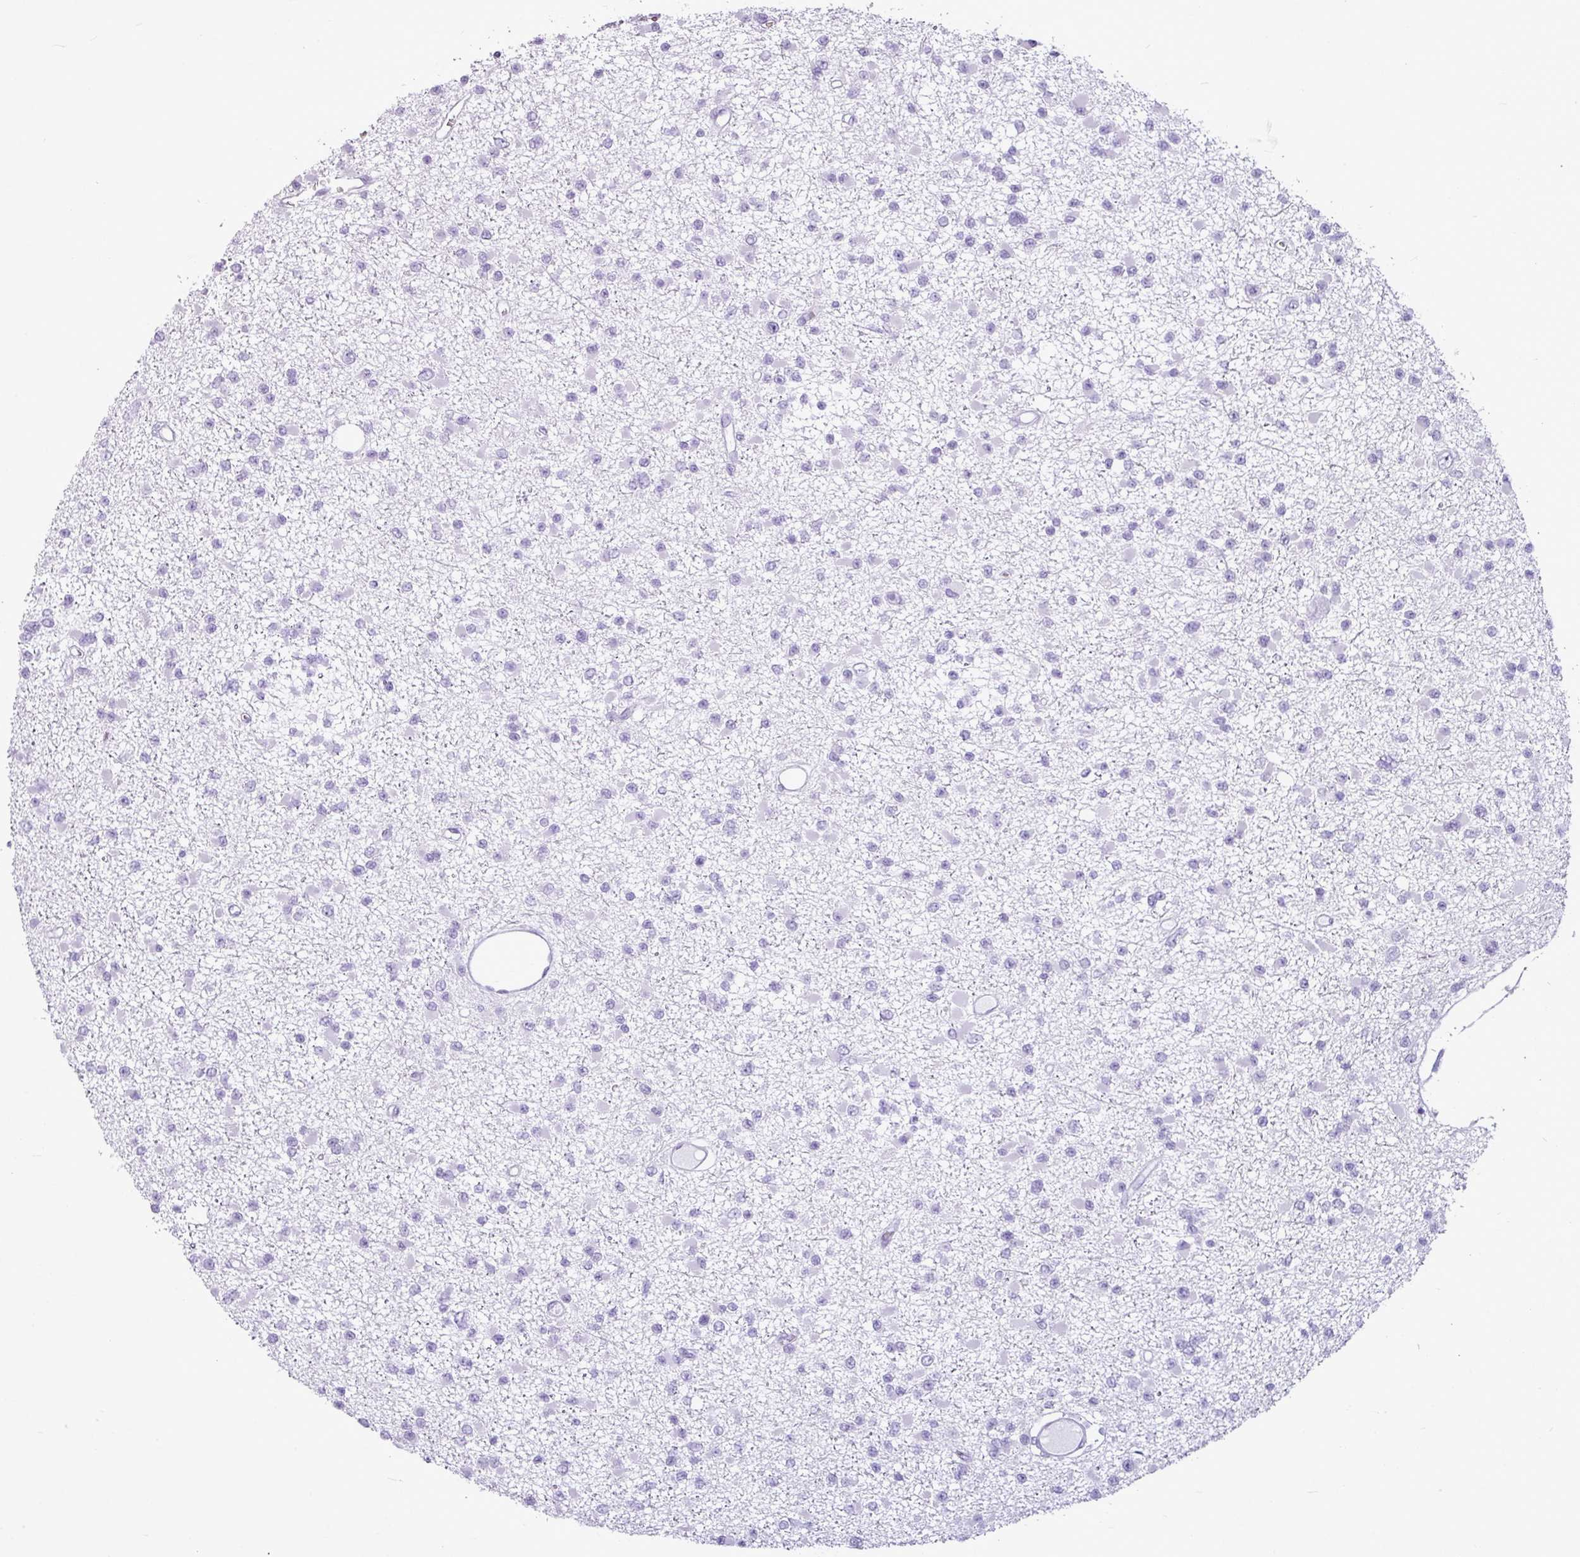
{"staining": {"intensity": "negative", "quantity": "none", "location": "none"}, "tissue": "glioma", "cell_type": "Tumor cells", "image_type": "cancer", "snomed": [{"axis": "morphology", "description": "Glioma, malignant, Low grade"}, {"axis": "topography", "description": "Brain"}], "caption": "This is a photomicrograph of immunohistochemistry (IHC) staining of glioma, which shows no positivity in tumor cells.", "gene": "AMY1B", "patient": {"sex": "female", "age": 22}}